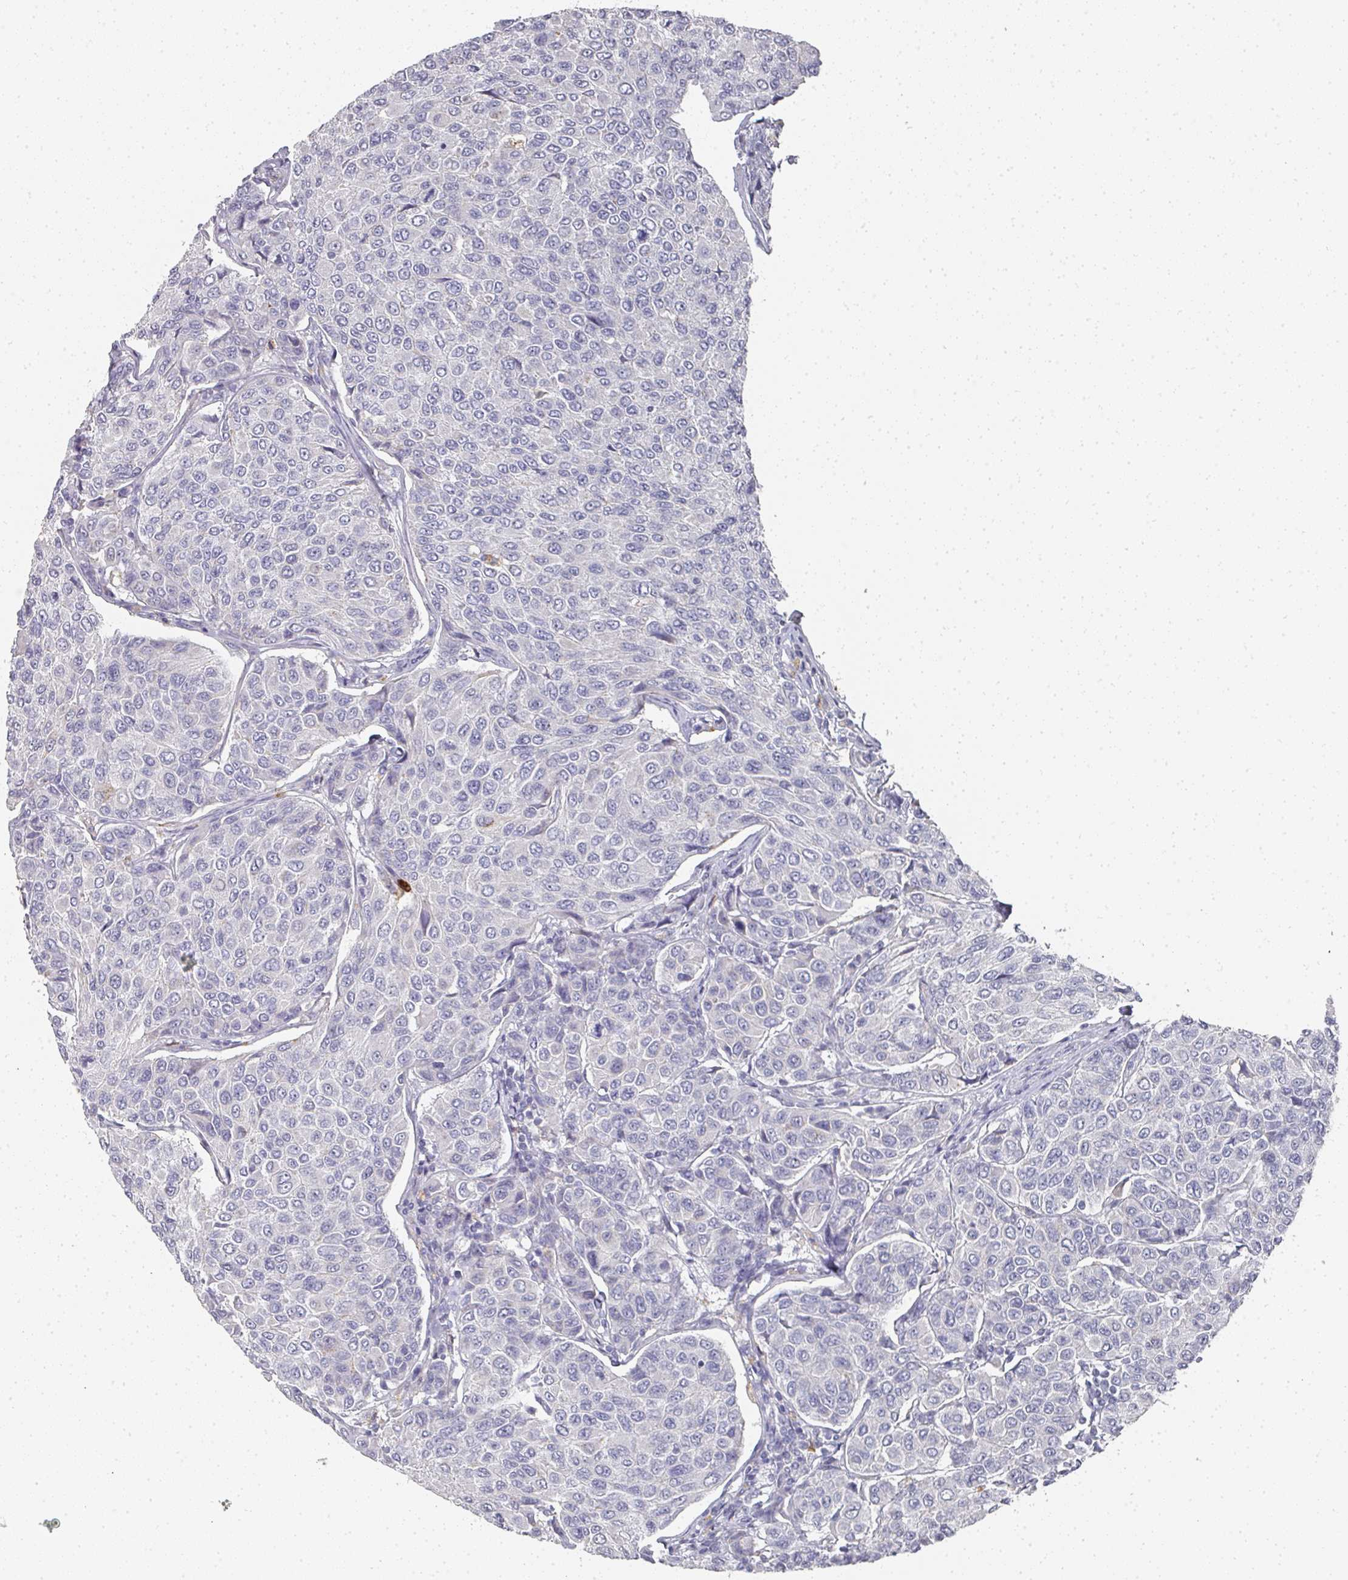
{"staining": {"intensity": "negative", "quantity": "none", "location": "none"}, "tissue": "breast cancer", "cell_type": "Tumor cells", "image_type": "cancer", "snomed": [{"axis": "morphology", "description": "Duct carcinoma"}, {"axis": "topography", "description": "Breast"}], "caption": "This photomicrograph is of breast cancer (intraductal carcinoma) stained with immunohistochemistry (IHC) to label a protein in brown with the nuclei are counter-stained blue. There is no positivity in tumor cells.", "gene": "CAMP", "patient": {"sex": "female", "age": 55}}